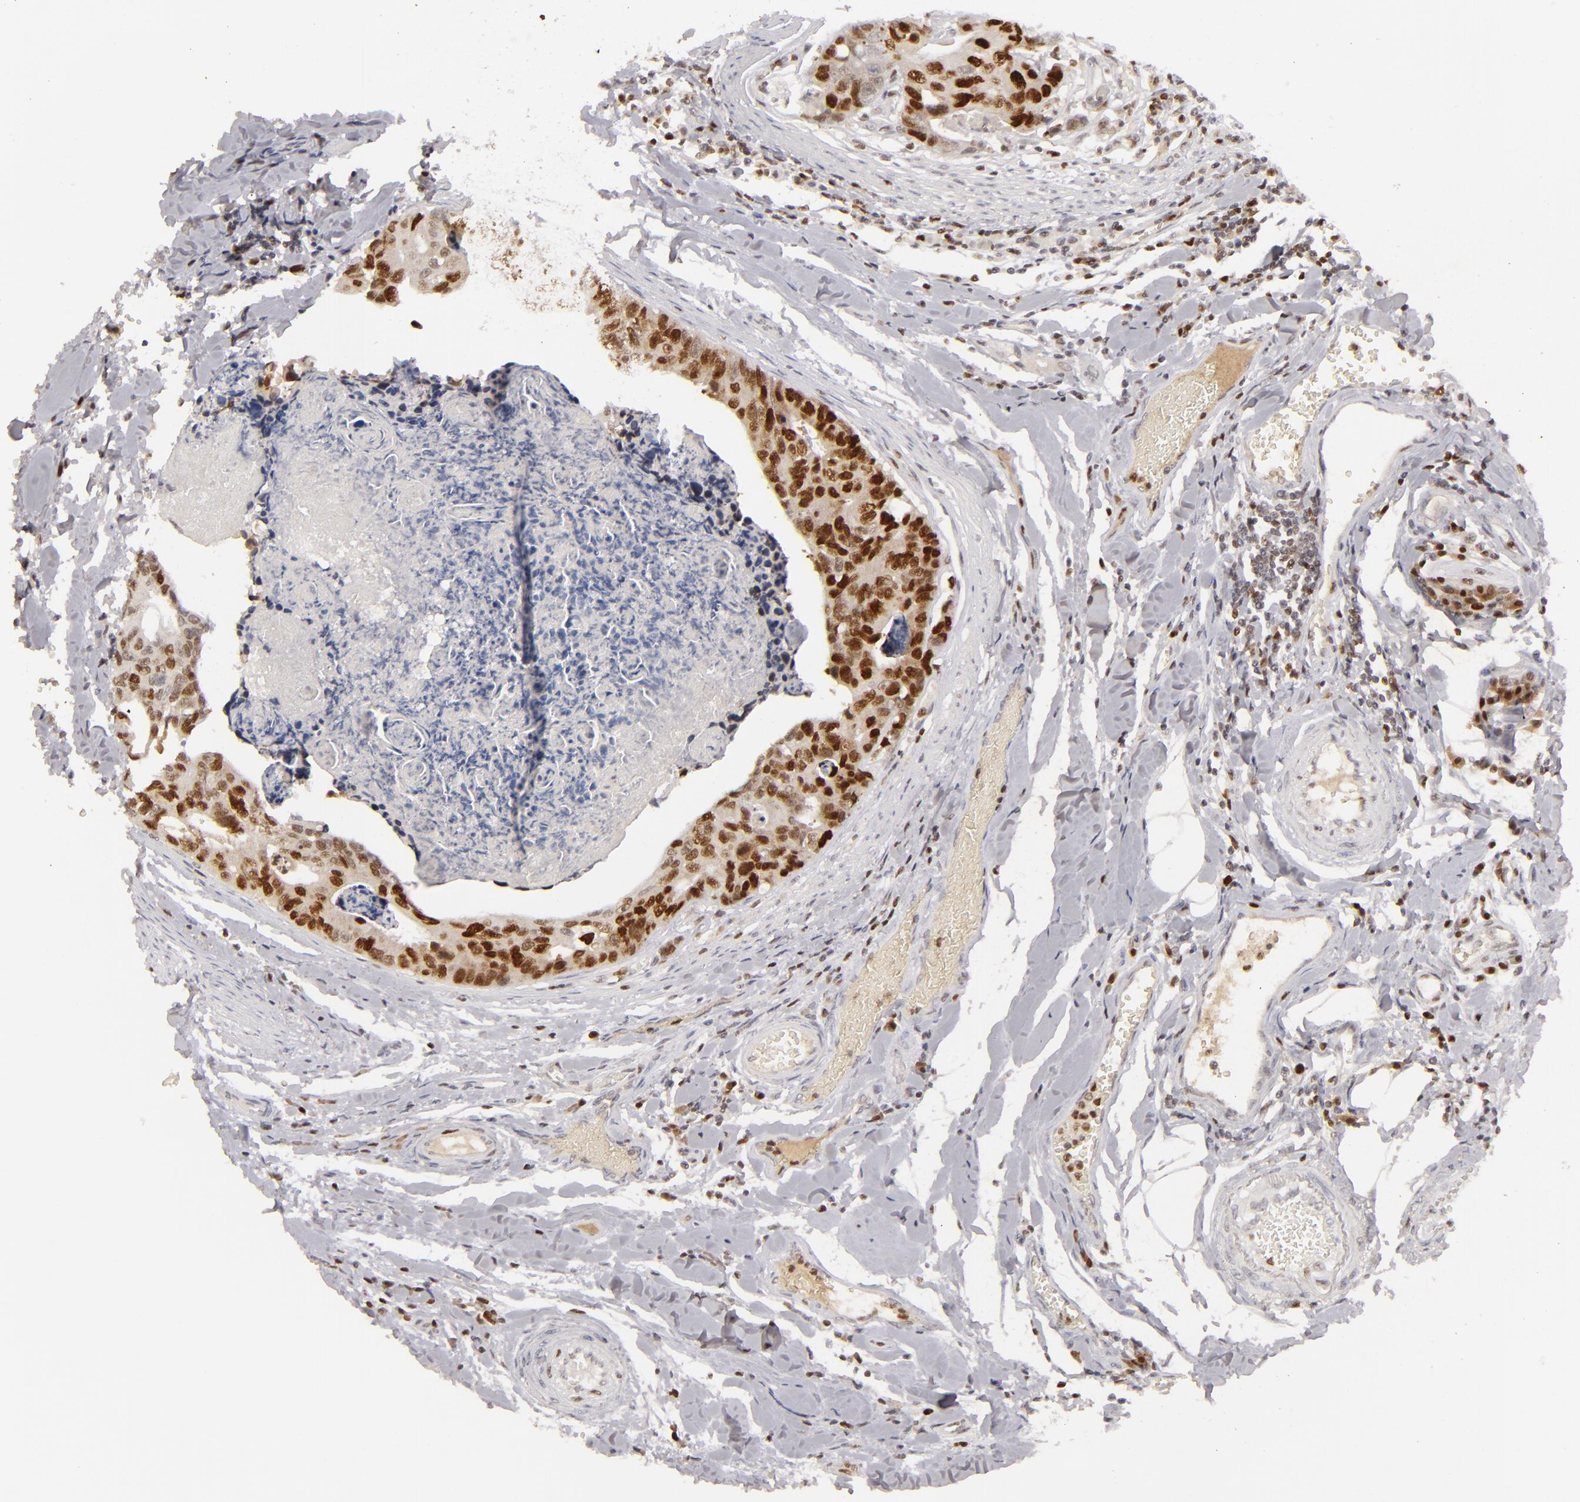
{"staining": {"intensity": "strong", "quantity": ">75%", "location": "nuclear"}, "tissue": "colorectal cancer", "cell_type": "Tumor cells", "image_type": "cancer", "snomed": [{"axis": "morphology", "description": "Adenocarcinoma, NOS"}, {"axis": "topography", "description": "Colon"}], "caption": "This photomicrograph exhibits colorectal cancer stained with immunohistochemistry (IHC) to label a protein in brown. The nuclear of tumor cells show strong positivity for the protein. Nuclei are counter-stained blue.", "gene": "FEN1", "patient": {"sex": "female", "age": 86}}